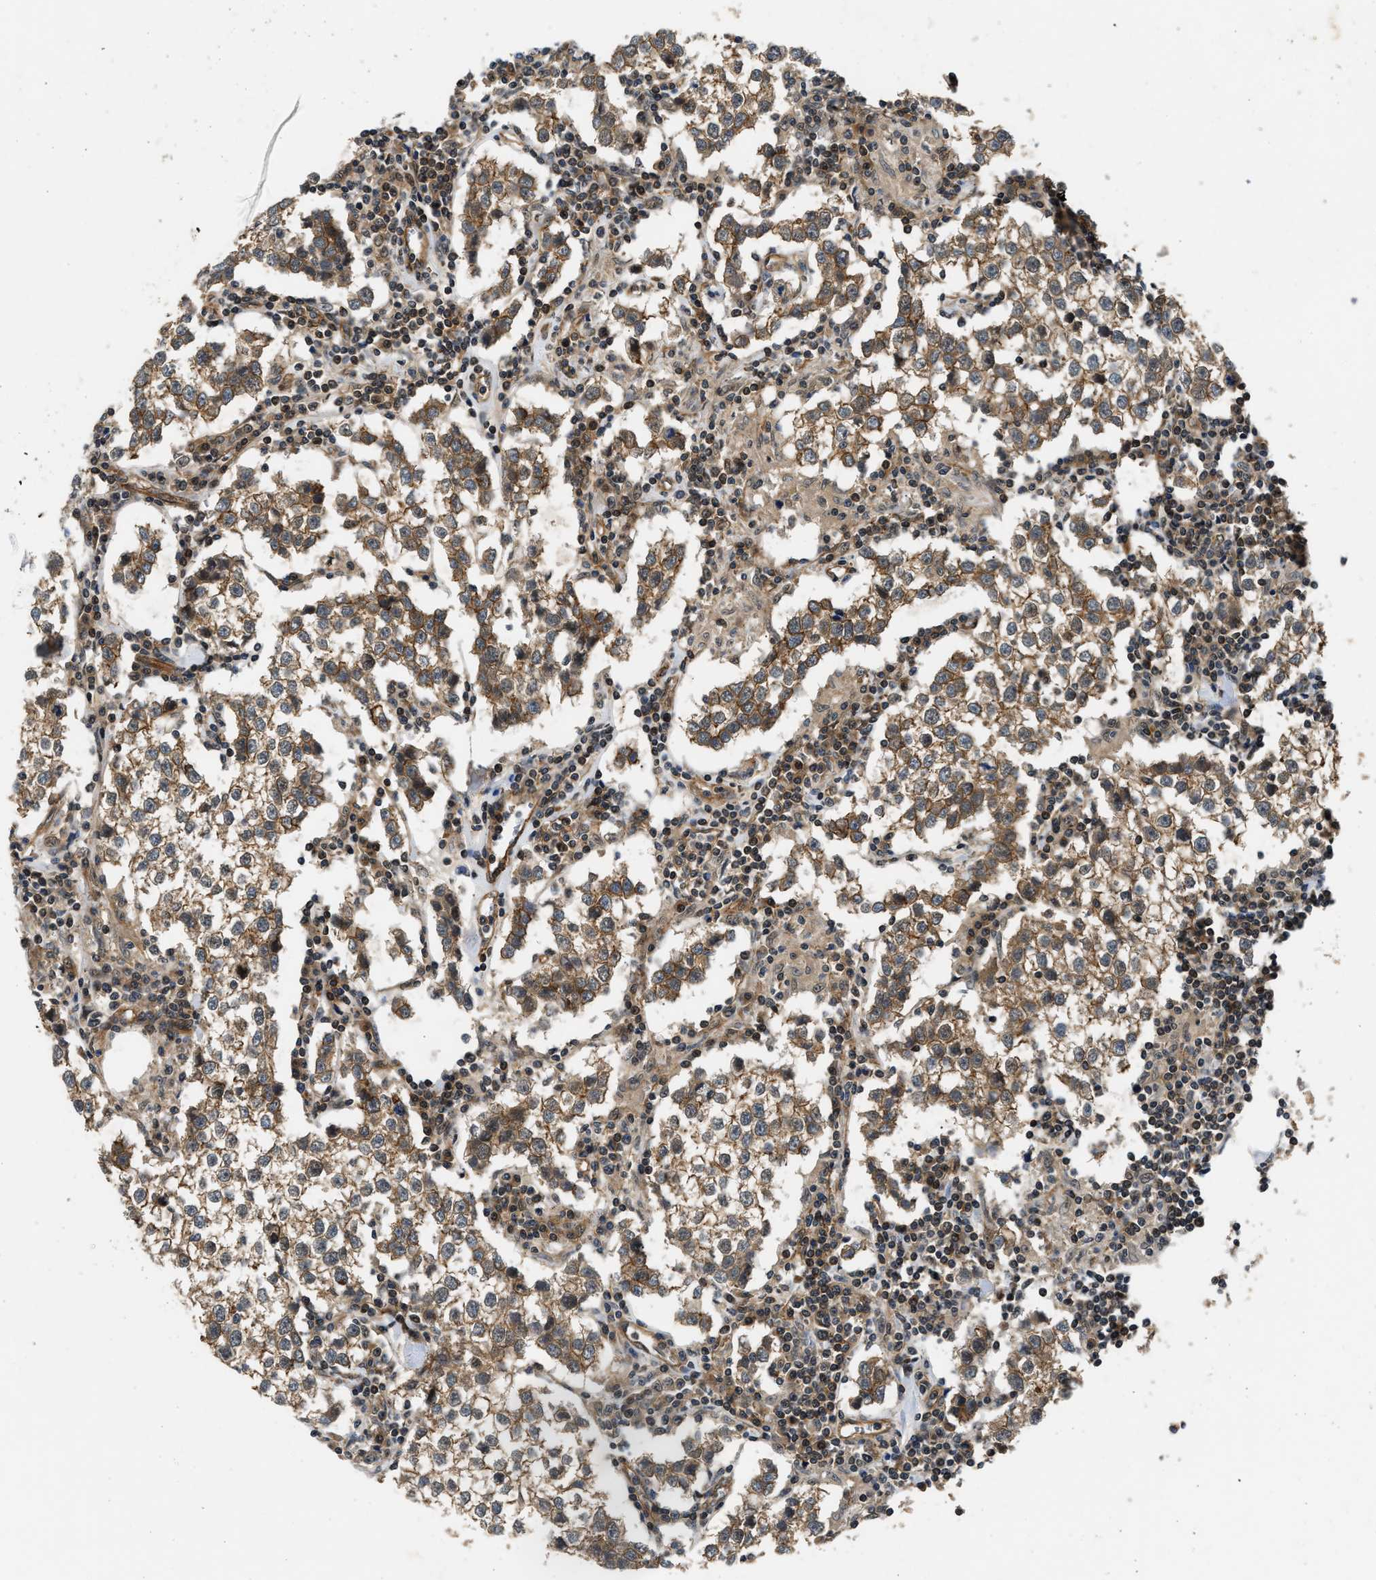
{"staining": {"intensity": "moderate", "quantity": ">75%", "location": "cytoplasmic/membranous"}, "tissue": "testis cancer", "cell_type": "Tumor cells", "image_type": "cancer", "snomed": [{"axis": "morphology", "description": "Seminoma, NOS"}, {"axis": "morphology", "description": "Carcinoma, Embryonal, NOS"}, {"axis": "topography", "description": "Testis"}], "caption": "Tumor cells display moderate cytoplasmic/membranous positivity in about >75% of cells in testis seminoma.", "gene": "COPS2", "patient": {"sex": "male", "age": 36}}